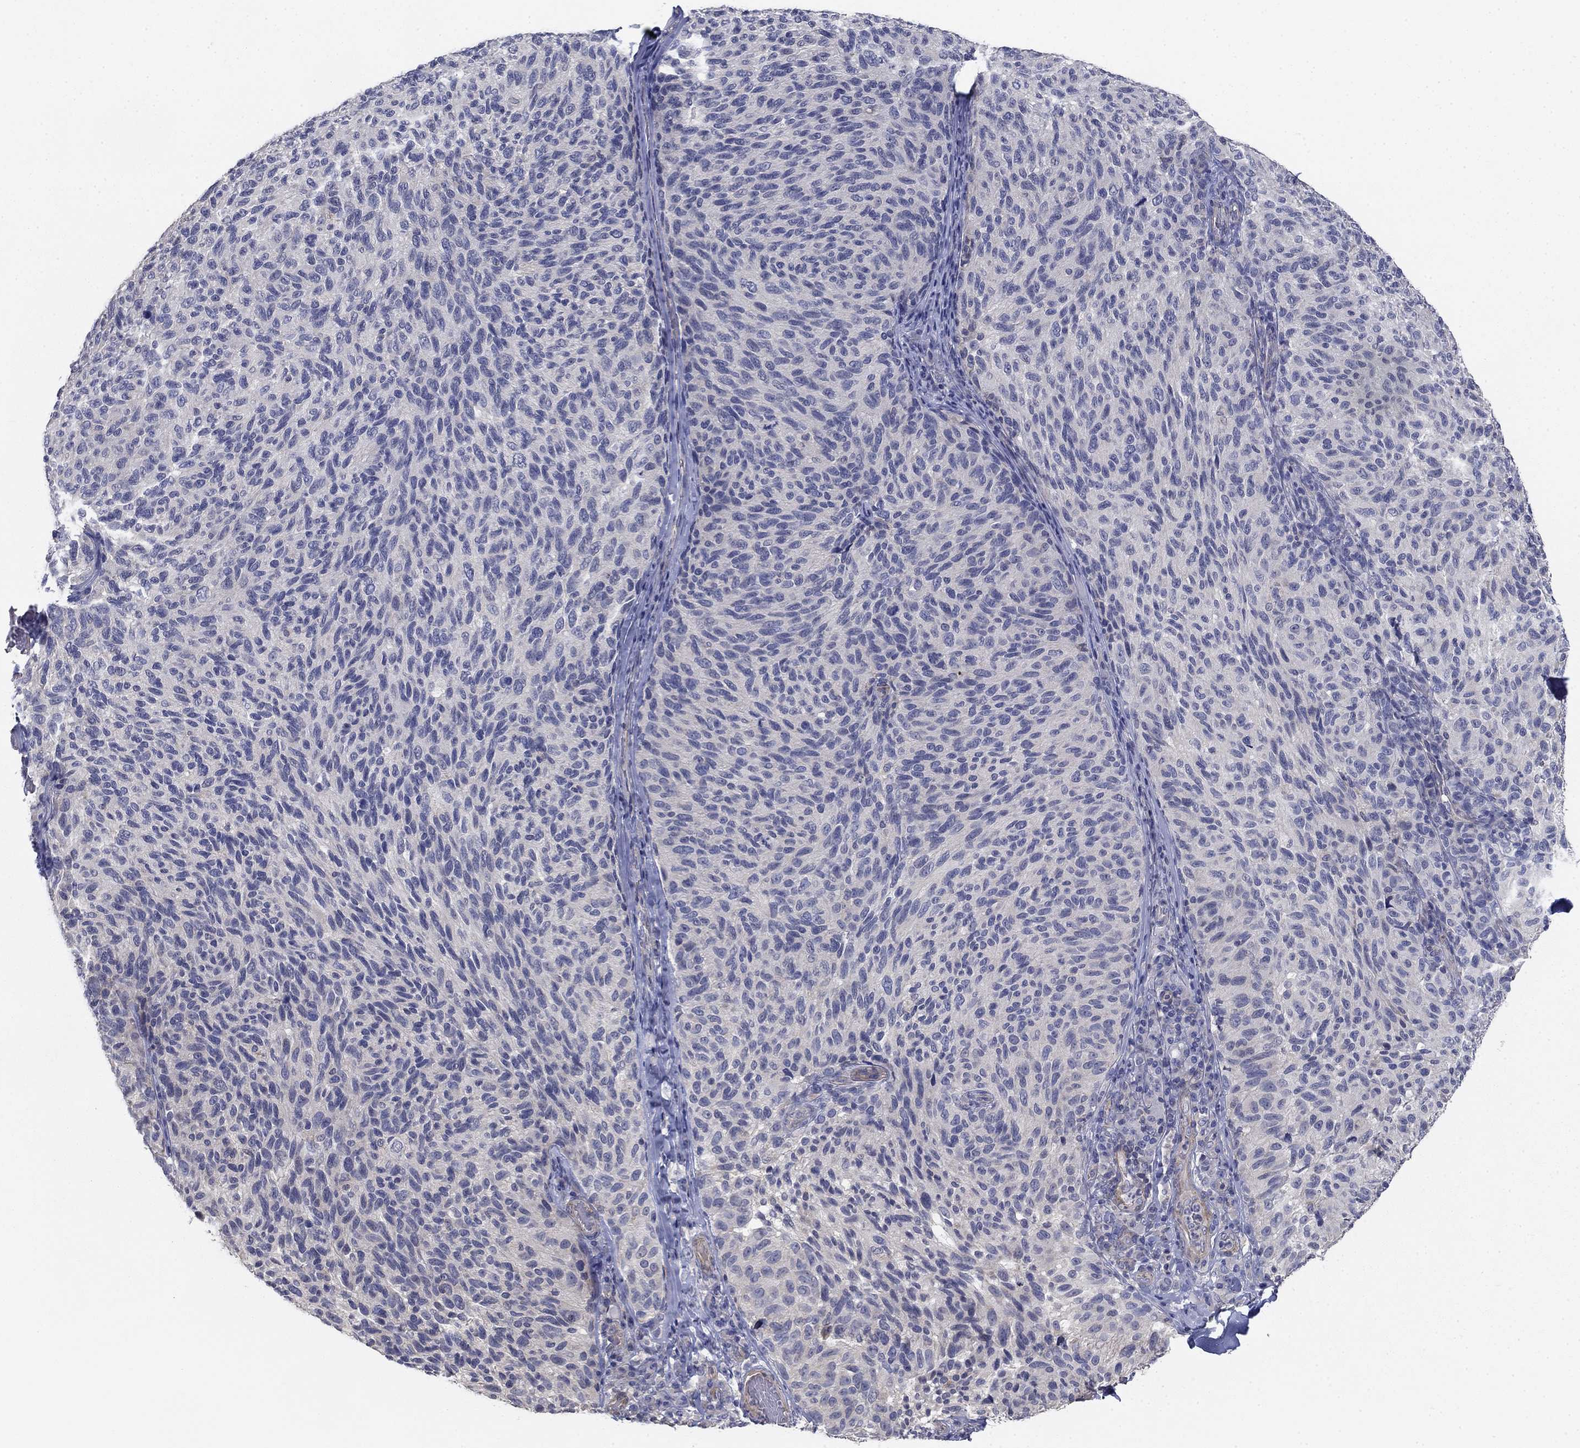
{"staining": {"intensity": "negative", "quantity": "none", "location": "none"}, "tissue": "melanoma", "cell_type": "Tumor cells", "image_type": "cancer", "snomed": [{"axis": "morphology", "description": "Malignant melanoma, NOS"}, {"axis": "topography", "description": "Skin"}], "caption": "IHC of malignant melanoma reveals no positivity in tumor cells.", "gene": "GRK7", "patient": {"sex": "female", "age": 73}}